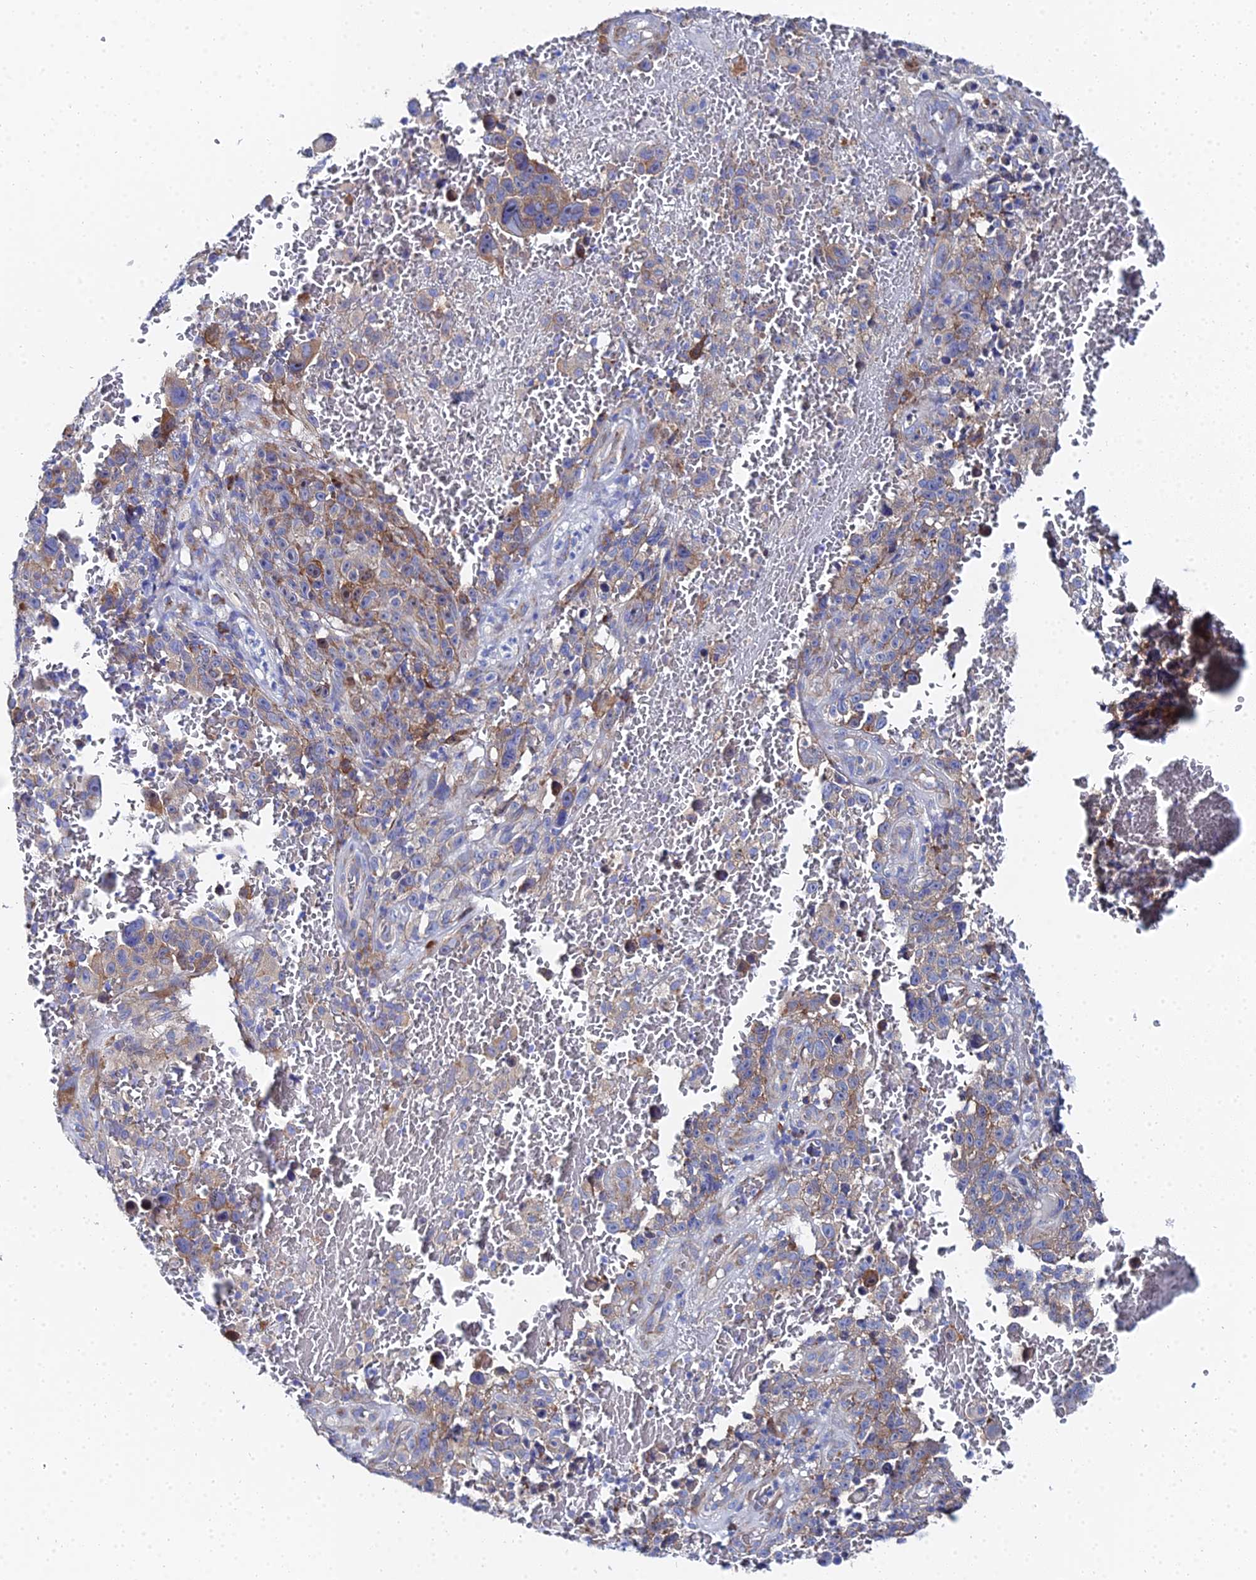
{"staining": {"intensity": "moderate", "quantity": "25%-75%", "location": "cytoplasmic/membranous"}, "tissue": "melanoma", "cell_type": "Tumor cells", "image_type": "cancer", "snomed": [{"axis": "morphology", "description": "Malignant melanoma, NOS"}, {"axis": "topography", "description": "Skin"}], "caption": "DAB immunohistochemical staining of melanoma displays moderate cytoplasmic/membranous protein positivity in about 25%-75% of tumor cells.", "gene": "PTTG1", "patient": {"sex": "female", "age": 82}}